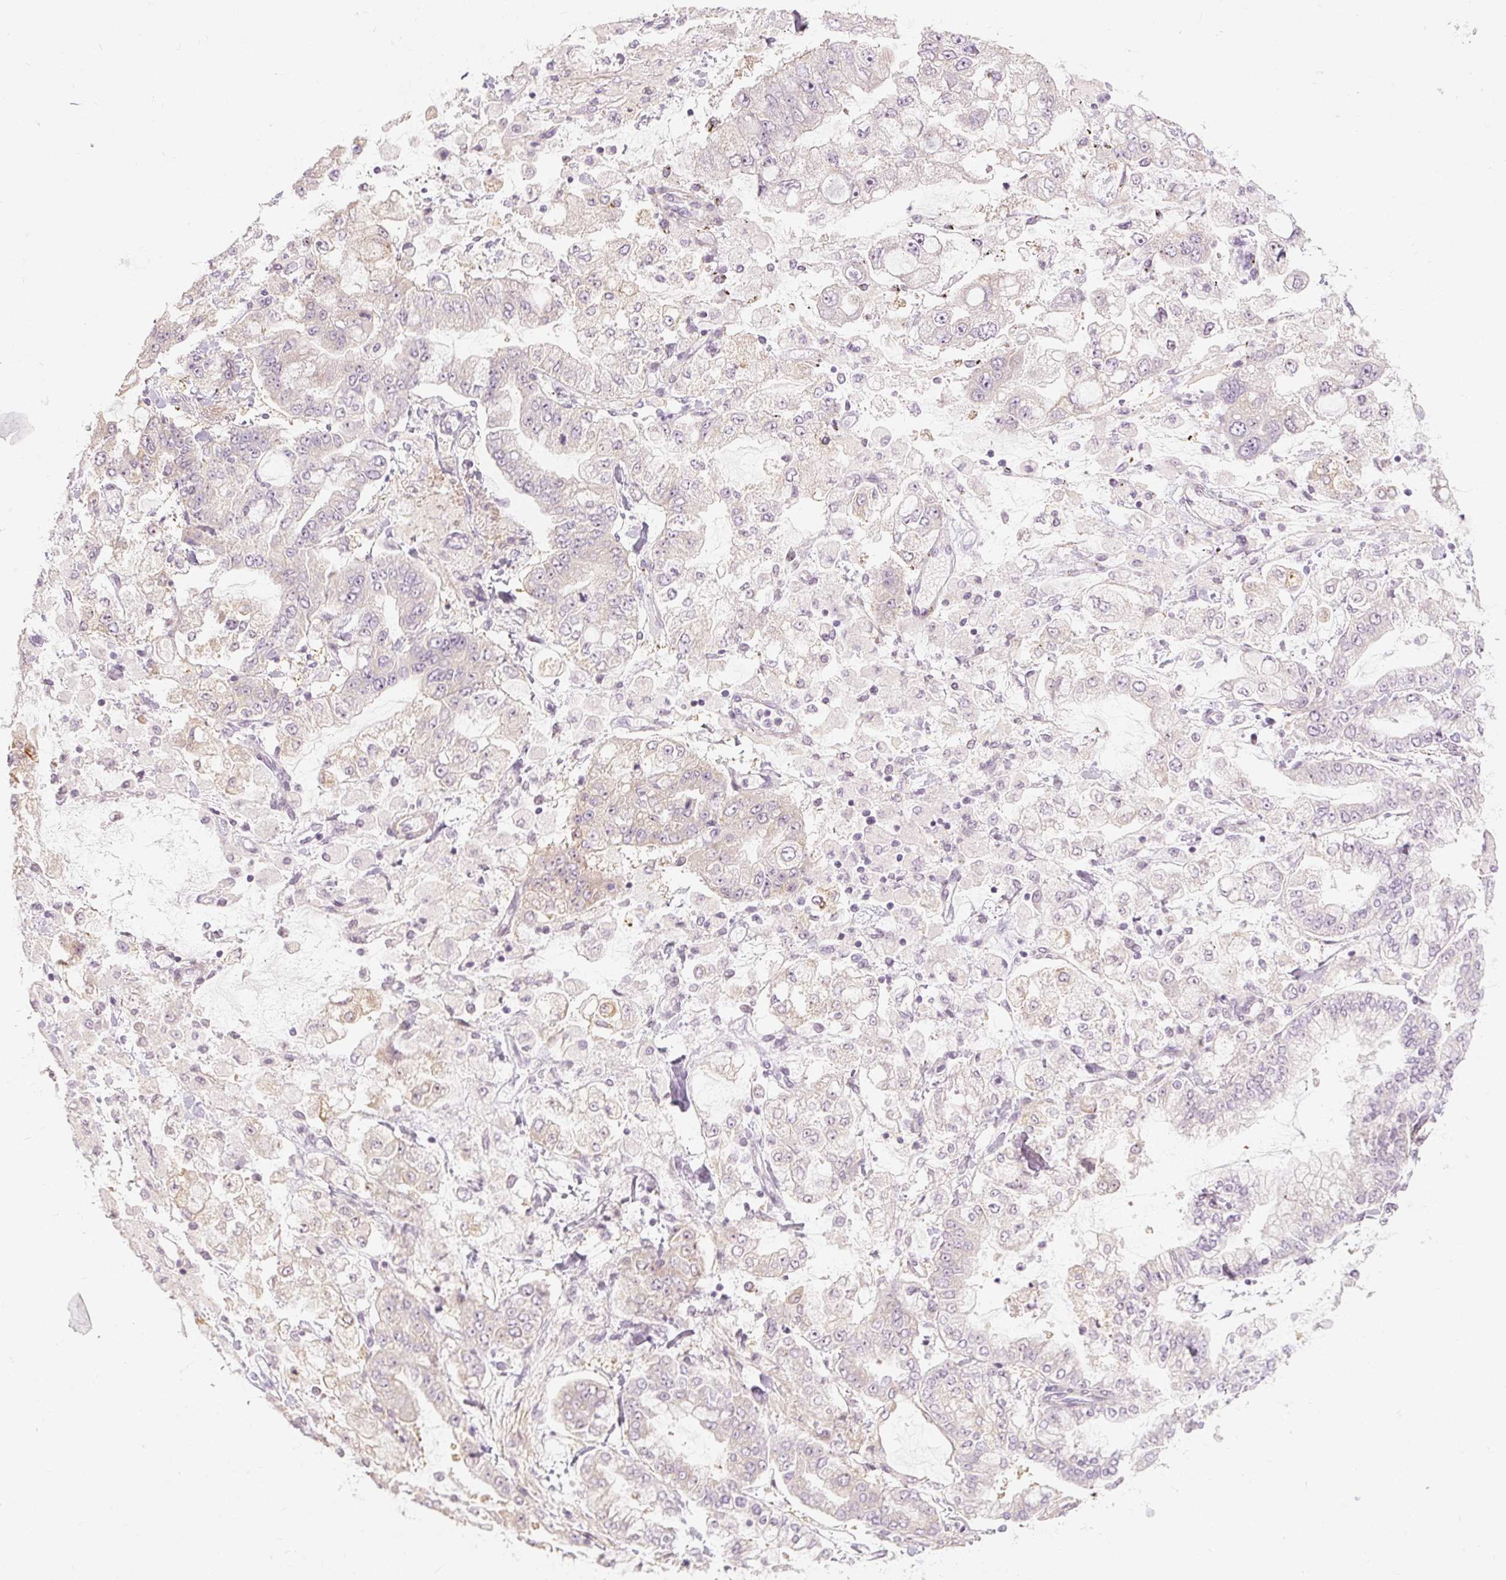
{"staining": {"intensity": "negative", "quantity": "none", "location": "none"}, "tissue": "stomach cancer", "cell_type": "Tumor cells", "image_type": "cancer", "snomed": [{"axis": "morphology", "description": "Normal tissue, NOS"}, {"axis": "morphology", "description": "Adenocarcinoma, NOS"}, {"axis": "topography", "description": "Stomach, upper"}, {"axis": "topography", "description": "Stomach"}], "caption": "The photomicrograph shows no staining of tumor cells in adenocarcinoma (stomach). Brightfield microscopy of immunohistochemistry (IHC) stained with DAB (brown) and hematoxylin (blue), captured at high magnification.", "gene": "CAPN3", "patient": {"sex": "male", "age": 76}}